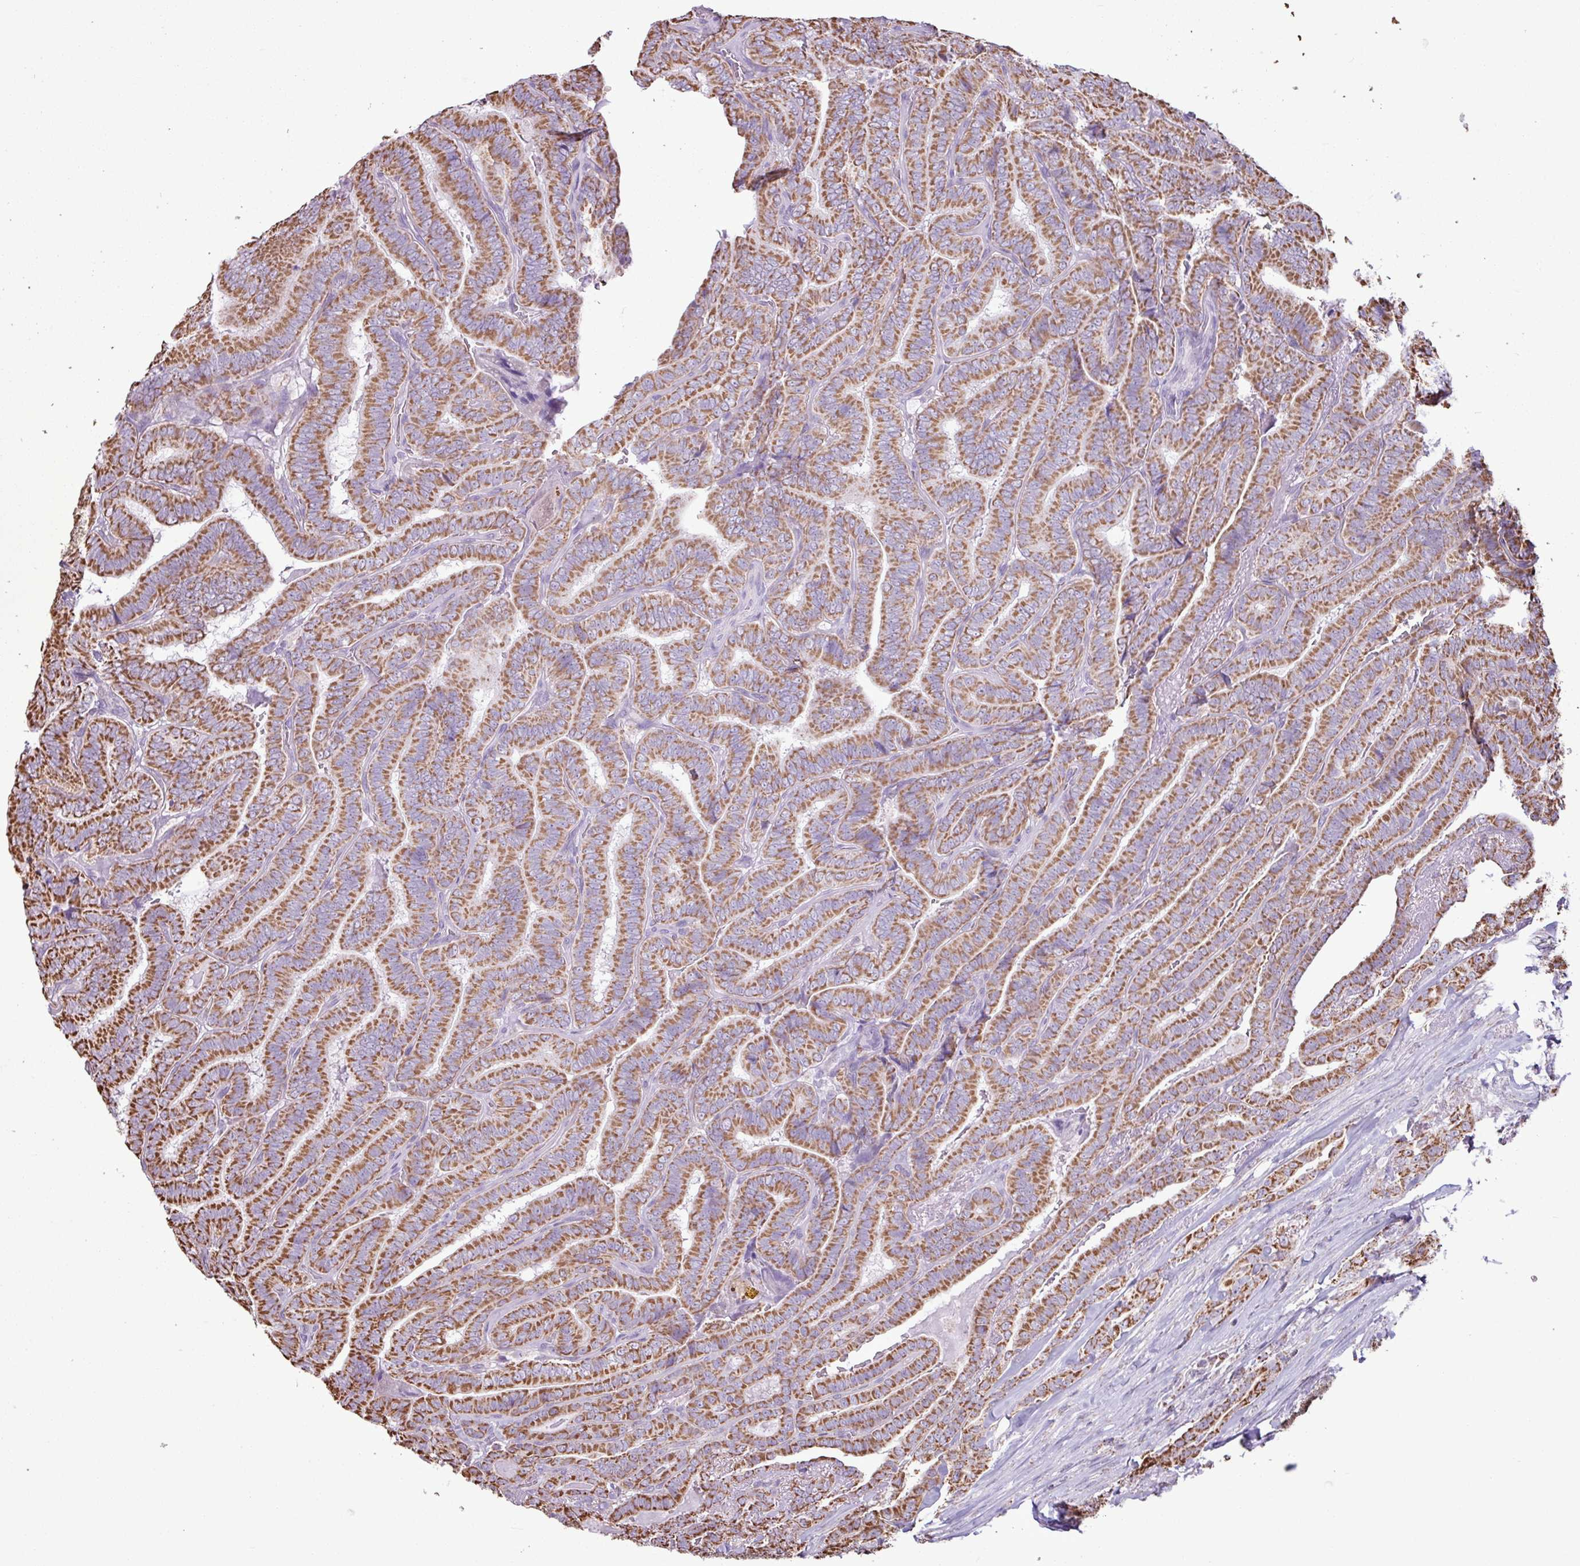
{"staining": {"intensity": "strong", "quantity": ">75%", "location": "cytoplasmic/membranous"}, "tissue": "thyroid cancer", "cell_type": "Tumor cells", "image_type": "cancer", "snomed": [{"axis": "morphology", "description": "Papillary adenocarcinoma, NOS"}, {"axis": "topography", "description": "Thyroid gland"}], "caption": "Immunohistochemical staining of human thyroid cancer (papillary adenocarcinoma) demonstrates high levels of strong cytoplasmic/membranous protein staining in about >75% of tumor cells.", "gene": "ALG8", "patient": {"sex": "male", "age": 61}}